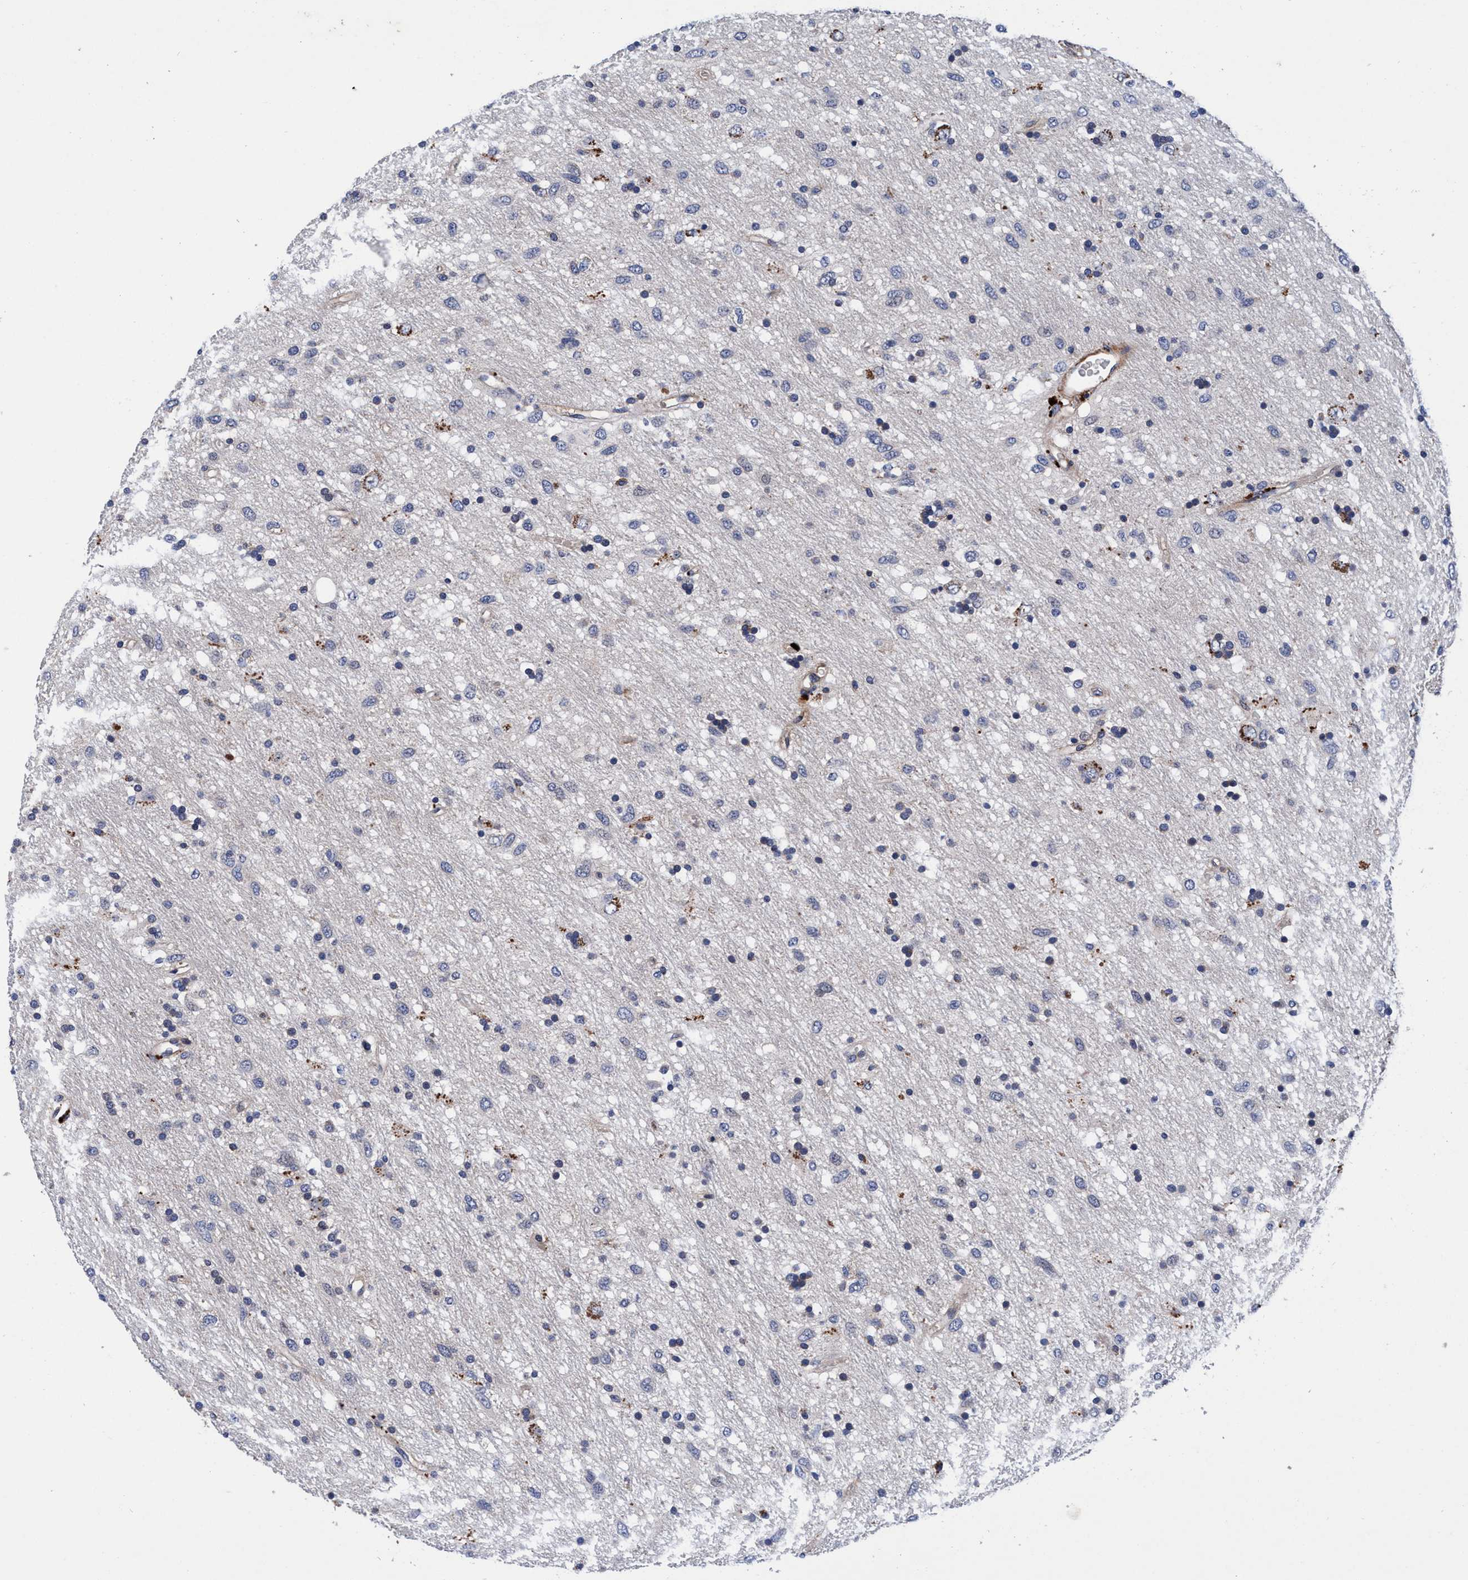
{"staining": {"intensity": "negative", "quantity": "none", "location": "none"}, "tissue": "glioma", "cell_type": "Tumor cells", "image_type": "cancer", "snomed": [{"axis": "morphology", "description": "Glioma, malignant, Low grade"}, {"axis": "topography", "description": "Brain"}], "caption": "A high-resolution micrograph shows IHC staining of malignant low-grade glioma, which reveals no significant positivity in tumor cells.", "gene": "RNF208", "patient": {"sex": "male", "age": 77}}